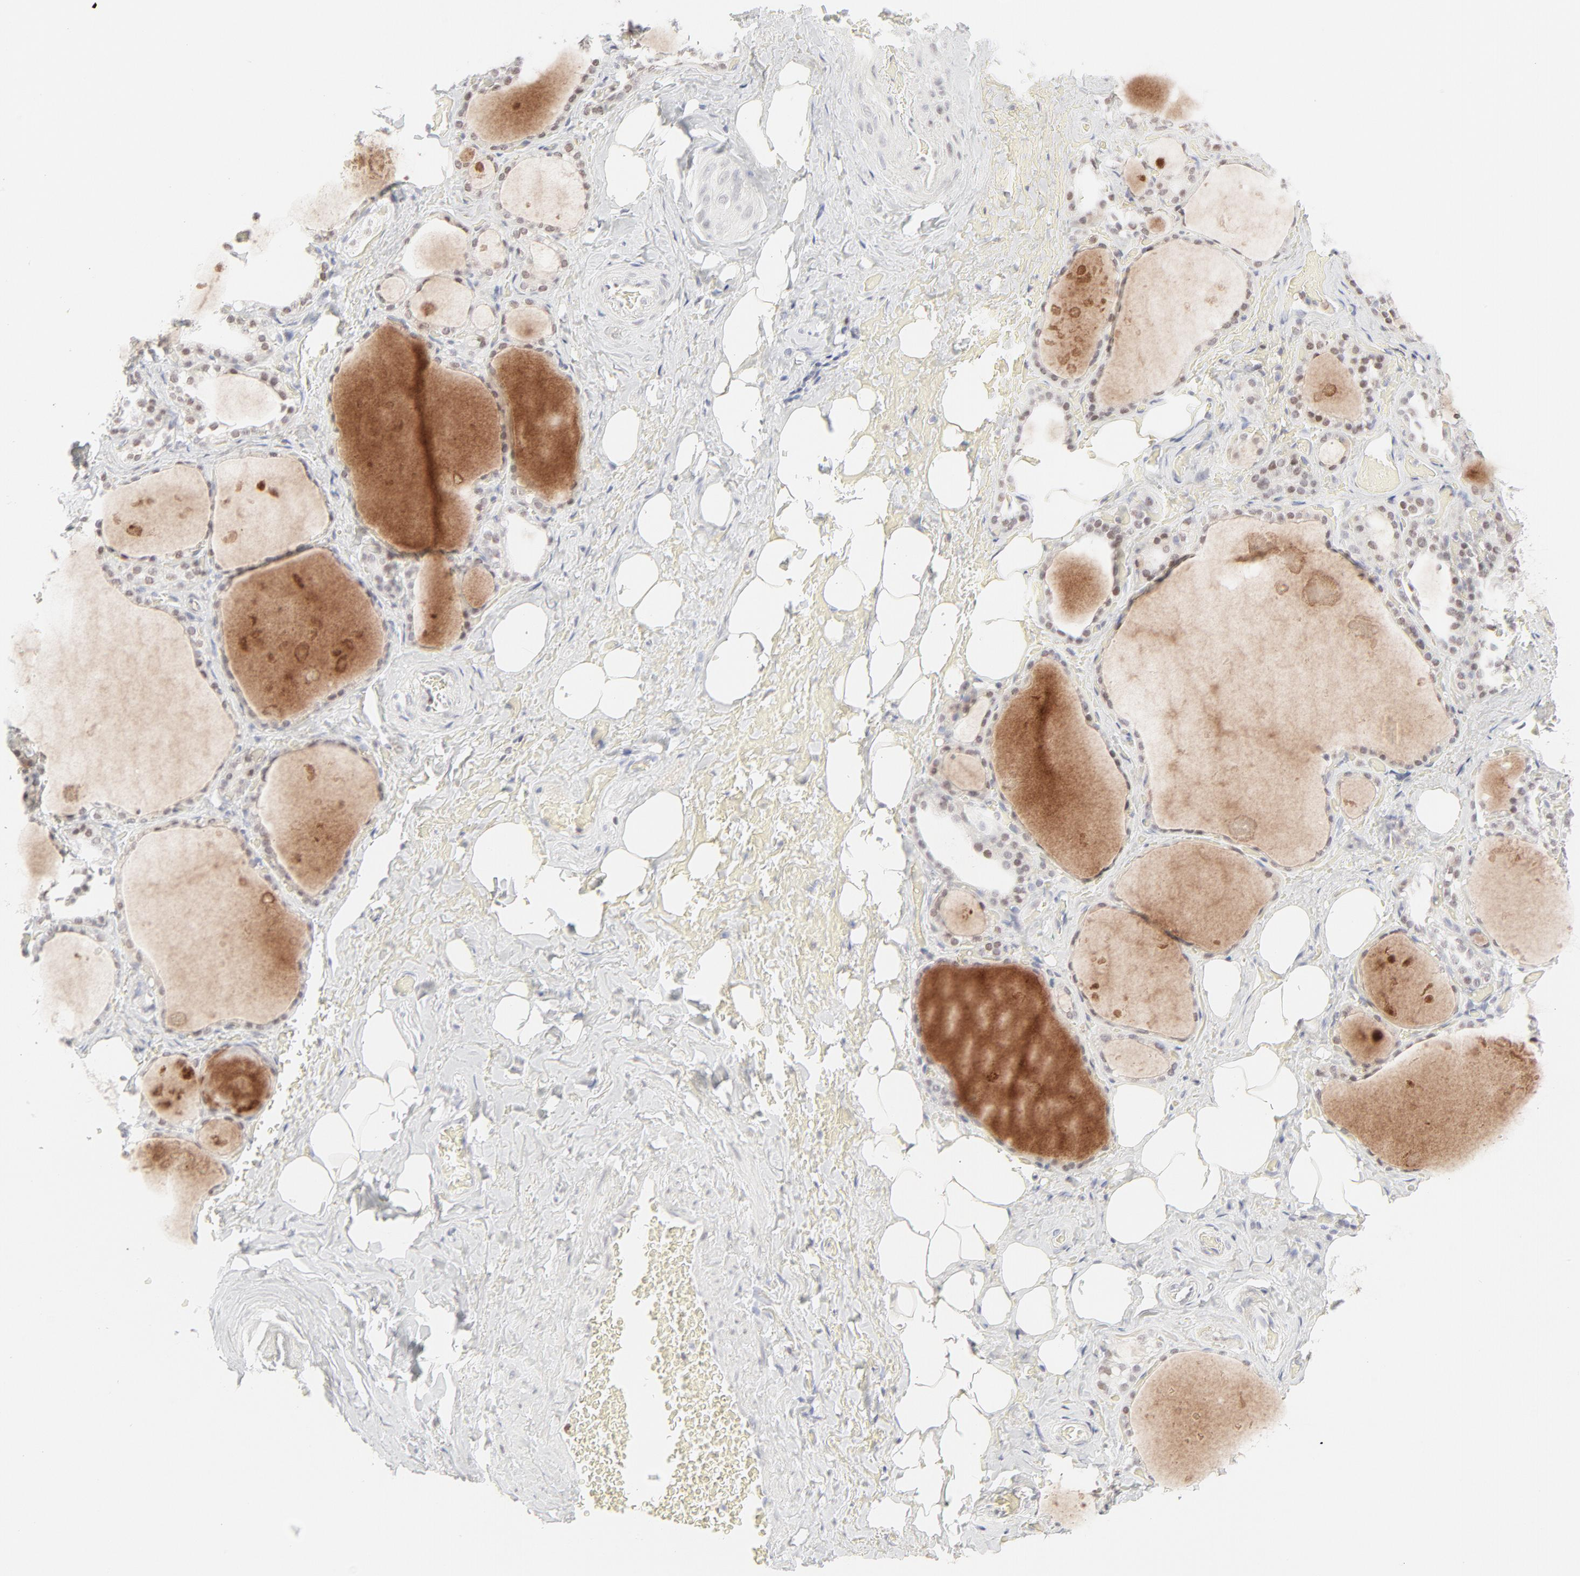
{"staining": {"intensity": "moderate", "quantity": "25%-75%", "location": "nuclear"}, "tissue": "thyroid gland", "cell_type": "Glandular cells", "image_type": "normal", "snomed": [{"axis": "morphology", "description": "Normal tissue, NOS"}, {"axis": "topography", "description": "Thyroid gland"}], "caption": "Glandular cells demonstrate medium levels of moderate nuclear positivity in about 25%-75% of cells in benign thyroid gland.", "gene": "PRKCB", "patient": {"sex": "male", "age": 61}}